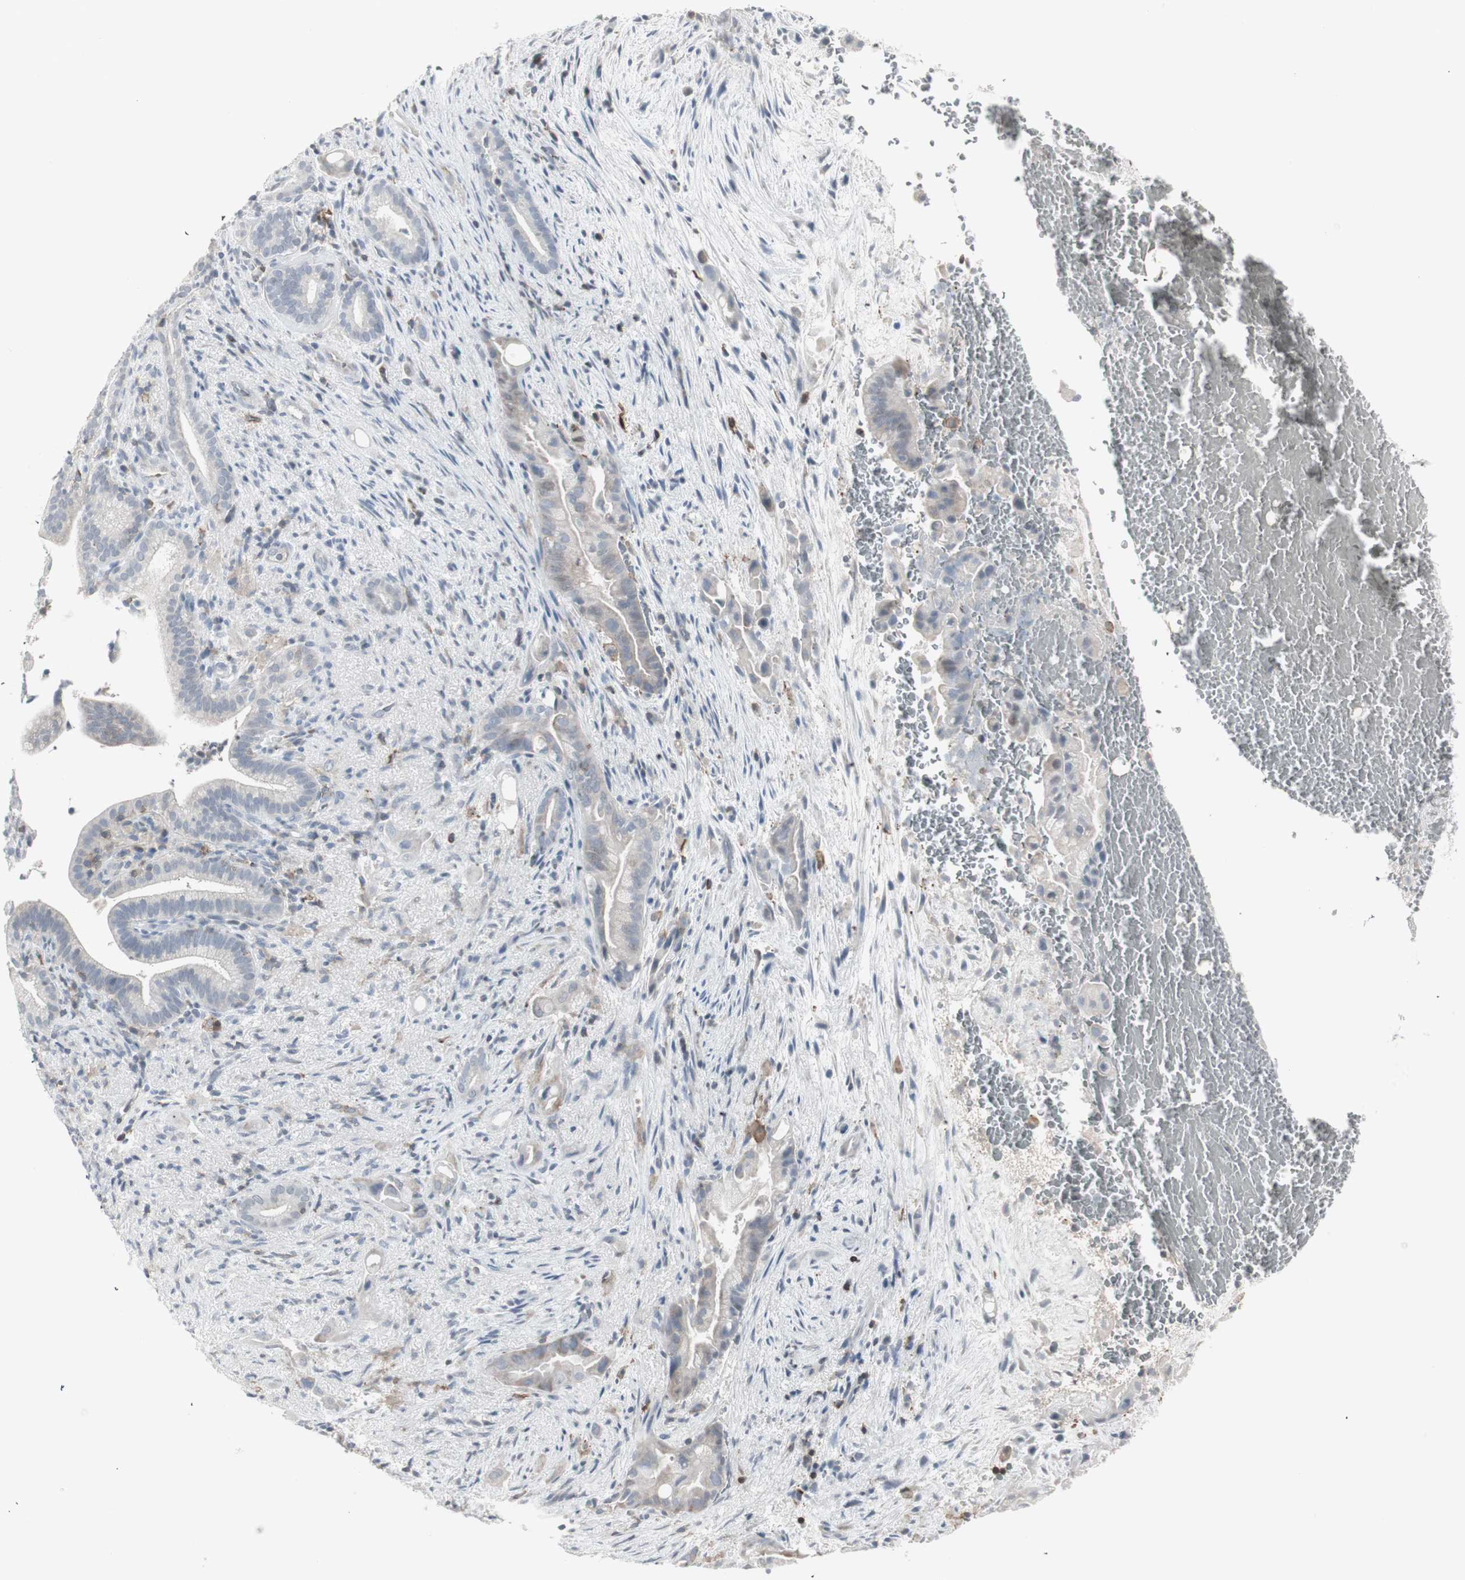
{"staining": {"intensity": "negative", "quantity": "none", "location": "none"}, "tissue": "liver cancer", "cell_type": "Tumor cells", "image_type": "cancer", "snomed": [{"axis": "morphology", "description": "Cholangiocarcinoma"}, {"axis": "topography", "description": "Liver"}], "caption": "Tumor cells show no significant positivity in liver cancer.", "gene": "MAP4K4", "patient": {"sex": "female", "age": 68}}